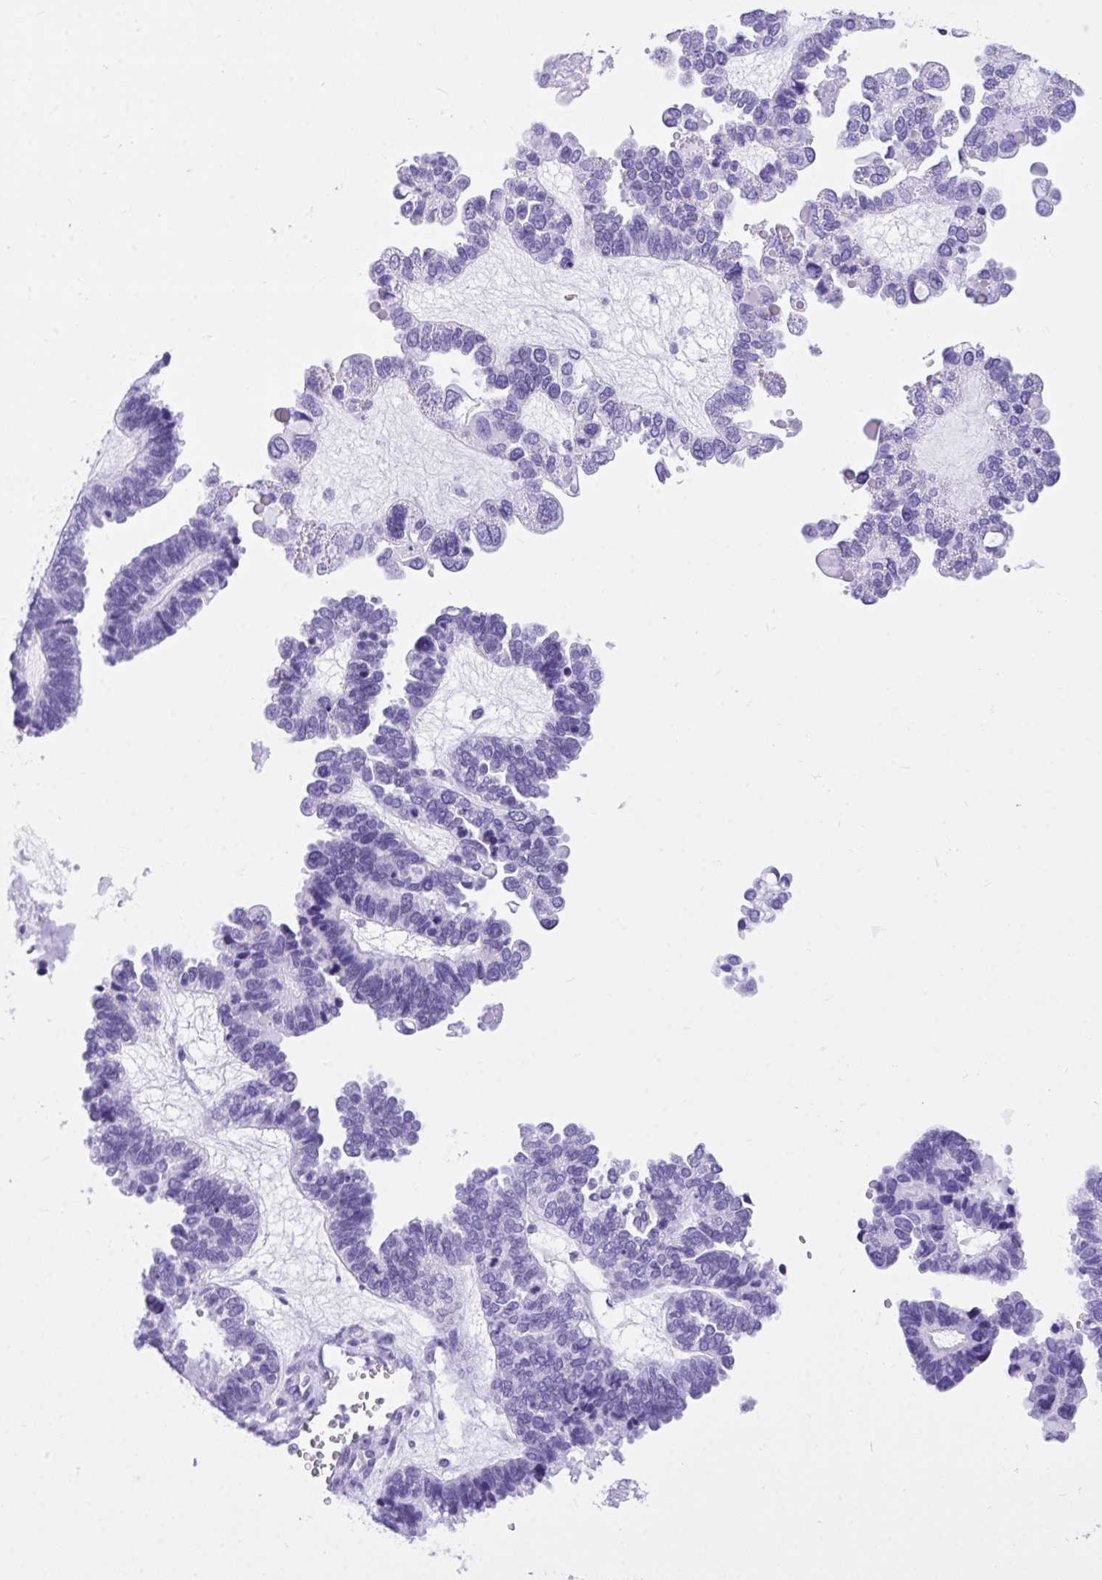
{"staining": {"intensity": "negative", "quantity": "none", "location": "none"}, "tissue": "ovarian cancer", "cell_type": "Tumor cells", "image_type": "cancer", "snomed": [{"axis": "morphology", "description": "Cystadenocarcinoma, serous, NOS"}, {"axis": "topography", "description": "Ovary"}], "caption": "DAB (3,3'-diaminobenzidine) immunohistochemical staining of ovarian cancer (serous cystadenocarcinoma) displays no significant positivity in tumor cells. (DAB (3,3'-diaminobenzidine) IHC visualized using brightfield microscopy, high magnification).", "gene": "TLN2", "patient": {"sex": "female", "age": 51}}